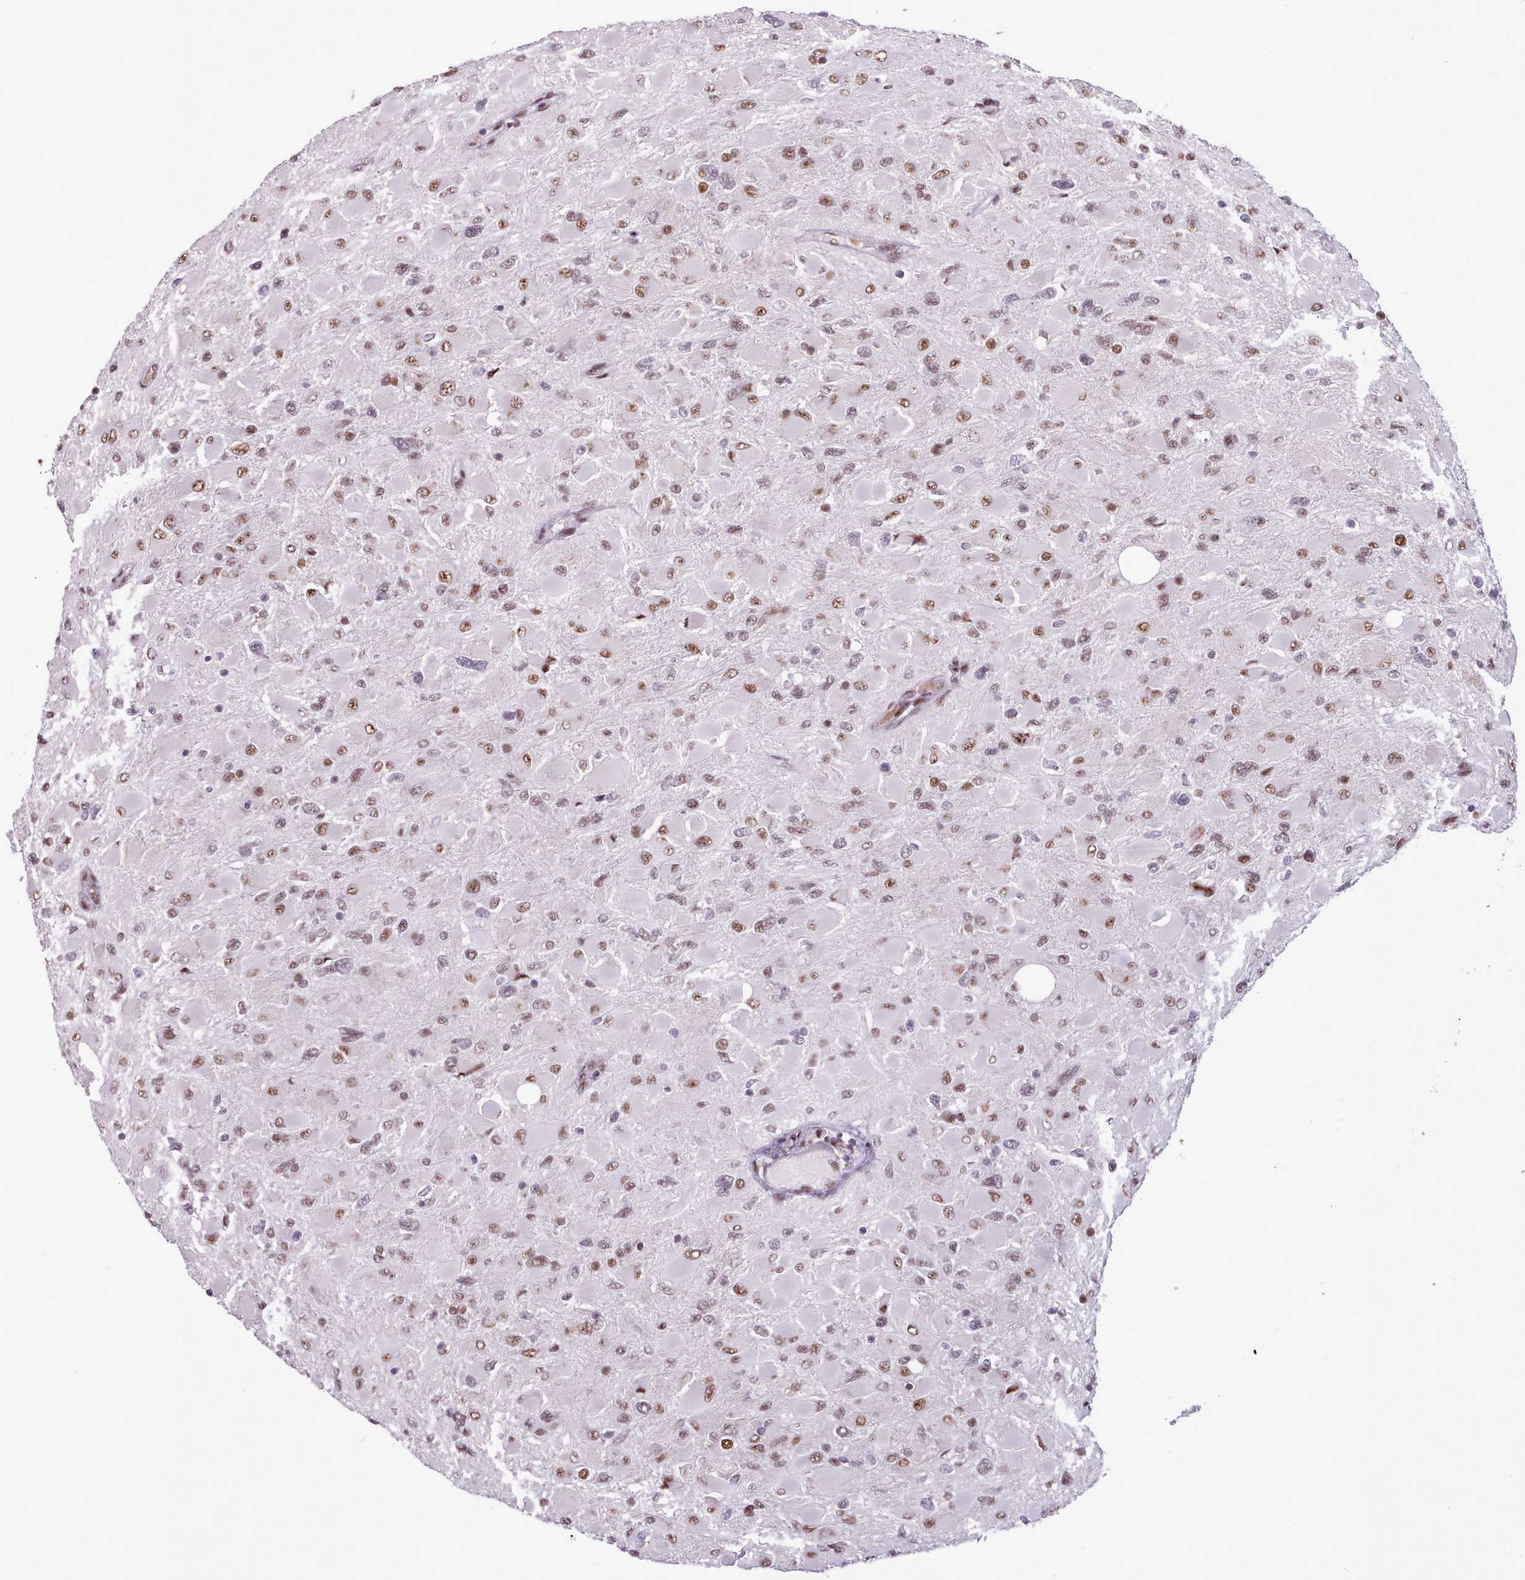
{"staining": {"intensity": "moderate", "quantity": ">75%", "location": "nuclear"}, "tissue": "glioma", "cell_type": "Tumor cells", "image_type": "cancer", "snomed": [{"axis": "morphology", "description": "Glioma, malignant, High grade"}, {"axis": "topography", "description": "Cerebral cortex"}], "caption": "Immunohistochemistry (IHC) photomicrograph of neoplastic tissue: glioma stained using immunohistochemistry demonstrates medium levels of moderate protein expression localized specifically in the nuclear of tumor cells, appearing as a nuclear brown color.", "gene": "SRSF4", "patient": {"sex": "female", "age": 36}}